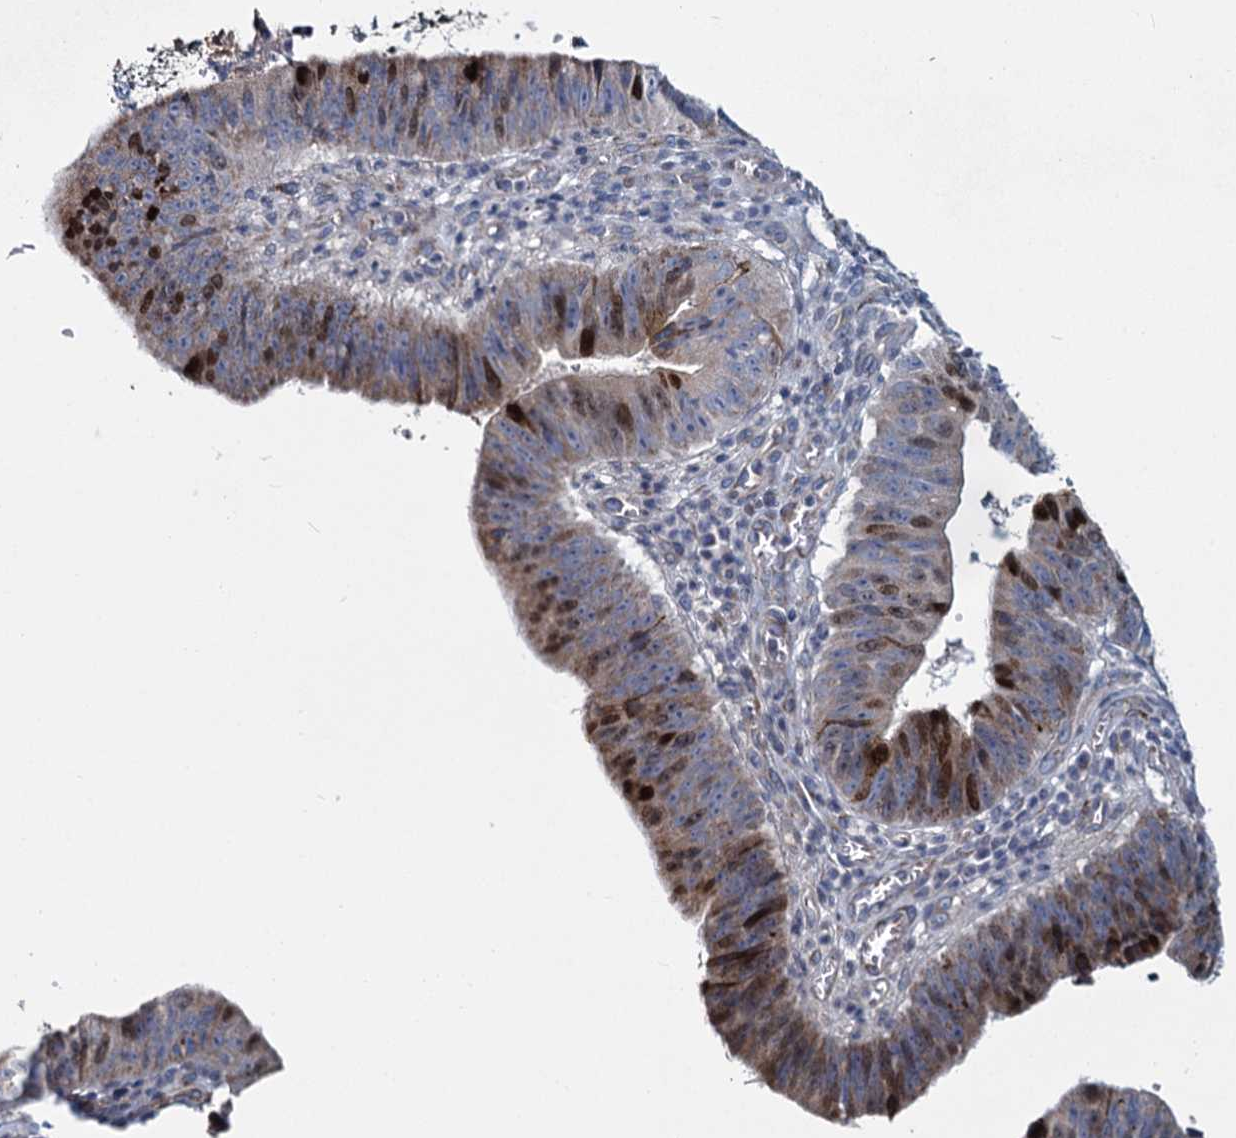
{"staining": {"intensity": "strong", "quantity": "<25%", "location": "cytoplasmic/membranous,nuclear"}, "tissue": "stomach cancer", "cell_type": "Tumor cells", "image_type": "cancer", "snomed": [{"axis": "morphology", "description": "Adenocarcinoma, NOS"}, {"axis": "topography", "description": "Stomach"}], "caption": "Stomach cancer stained for a protein (brown) reveals strong cytoplasmic/membranous and nuclear positive positivity in approximately <25% of tumor cells.", "gene": "DCUN1D2", "patient": {"sex": "male", "age": 59}}